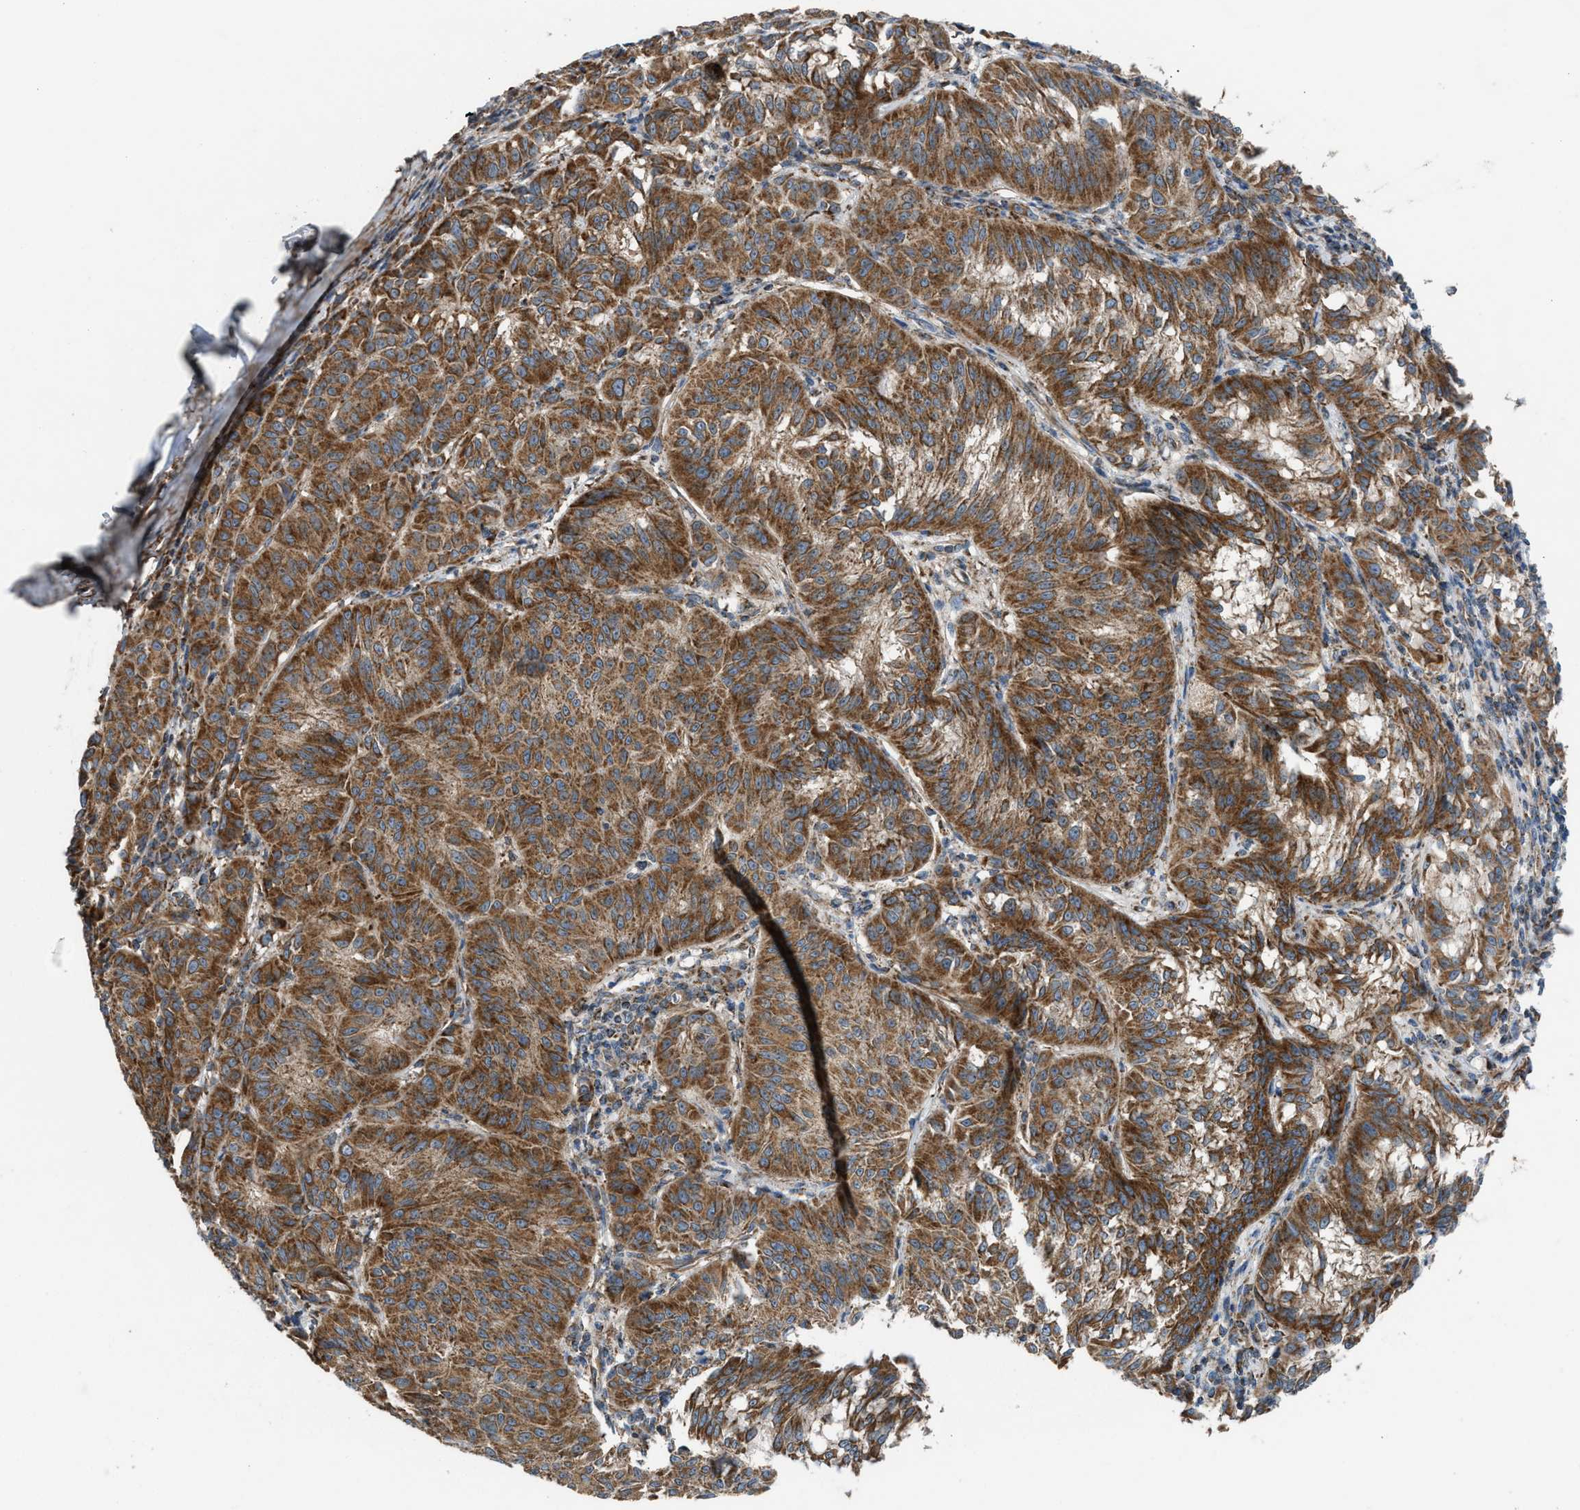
{"staining": {"intensity": "moderate", "quantity": ">75%", "location": "cytoplasmic/membranous"}, "tissue": "melanoma", "cell_type": "Tumor cells", "image_type": "cancer", "snomed": [{"axis": "morphology", "description": "Malignant melanoma, NOS"}, {"axis": "topography", "description": "Skin"}], "caption": "A histopathology image of malignant melanoma stained for a protein displays moderate cytoplasmic/membranous brown staining in tumor cells. (Brightfield microscopy of DAB IHC at high magnification).", "gene": "SLC10A3", "patient": {"sex": "female", "age": 72}}